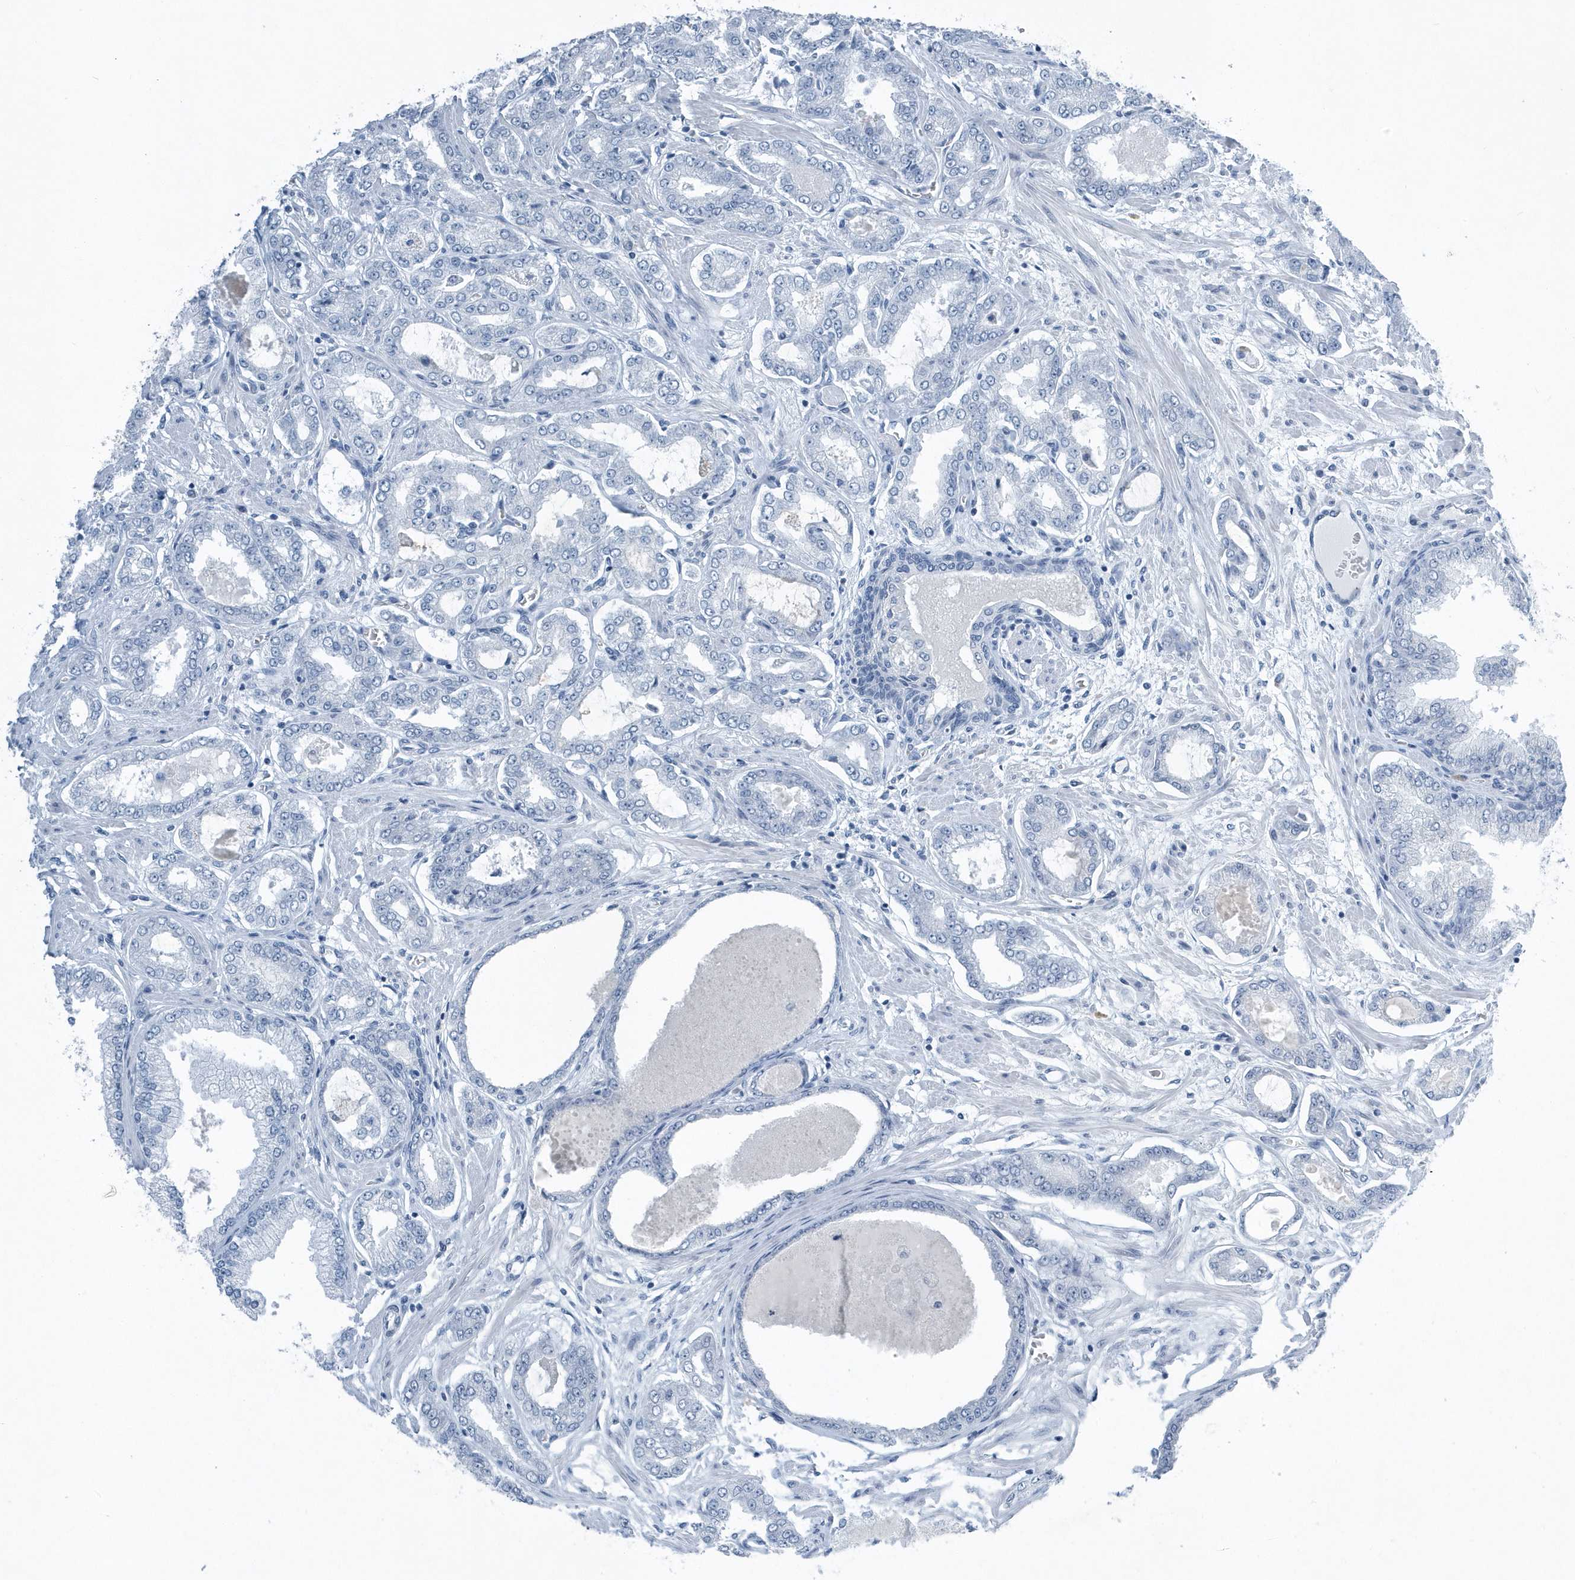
{"staining": {"intensity": "negative", "quantity": "none", "location": "none"}, "tissue": "prostate cancer", "cell_type": "Tumor cells", "image_type": "cancer", "snomed": [{"axis": "morphology", "description": "Adenocarcinoma, Low grade"}, {"axis": "topography", "description": "Prostate"}], "caption": "The photomicrograph reveals no significant positivity in tumor cells of low-grade adenocarcinoma (prostate). Nuclei are stained in blue.", "gene": "RPF2", "patient": {"sex": "male", "age": 63}}